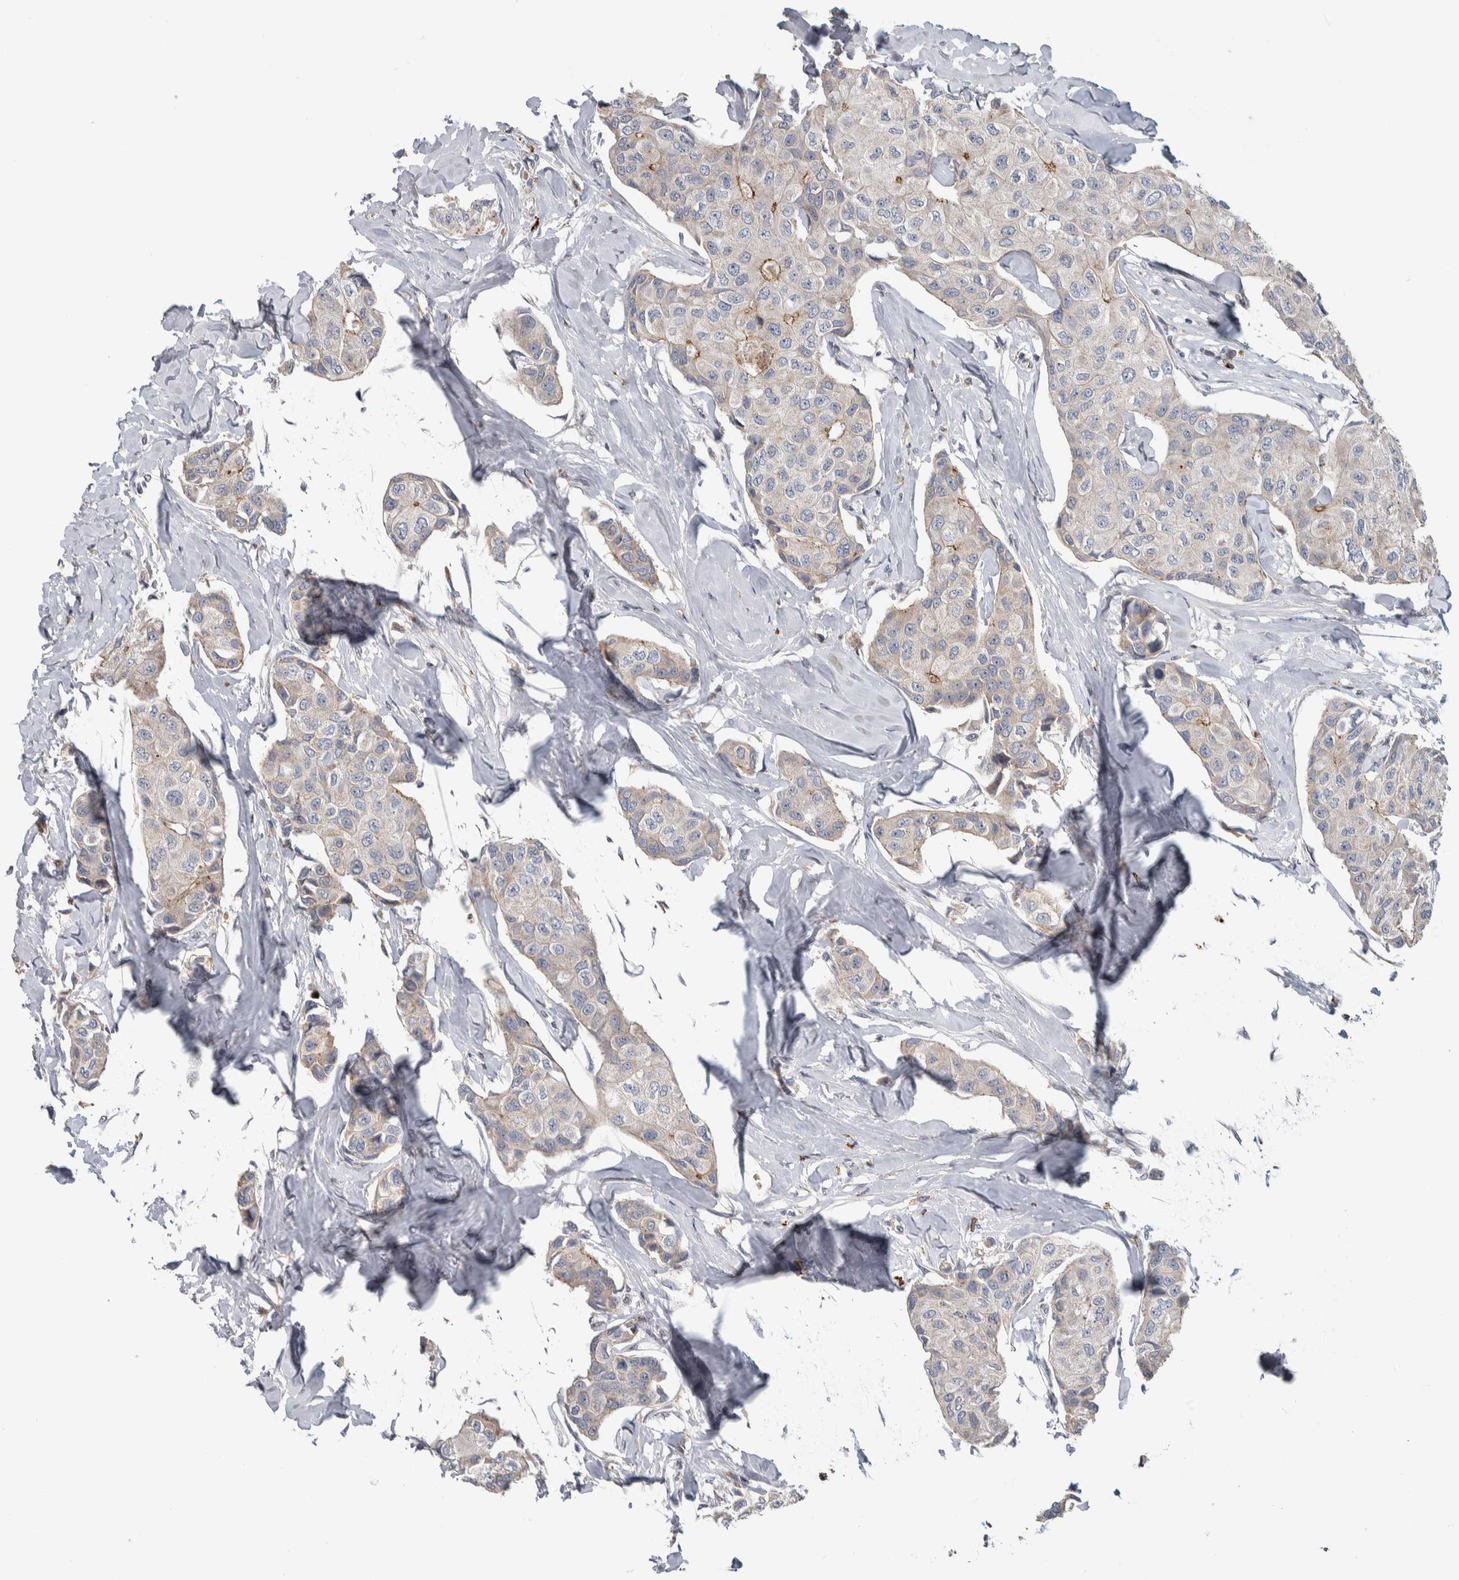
{"staining": {"intensity": "moderate", "quantity": "<25%", "location": "cytoplasmic/membranous"}, "tissue": "breast cancer", "cell_type": "Tumor cells", "image_type": "cancer", "snomed": [{"axis": "morphology", "description": "Duct carcinoma"}, {"axis": "topography", "description": "Breast"}], "caption": "An image showing moderate cytoplasmic/membranous expression in approximately <25% of tumor cells in breast infiltrating ductal carcinoma, as visualized by brown immunohistochemical staining.", "gene": "FAM83G", "patient": {"sex": "female", "age": 80}}